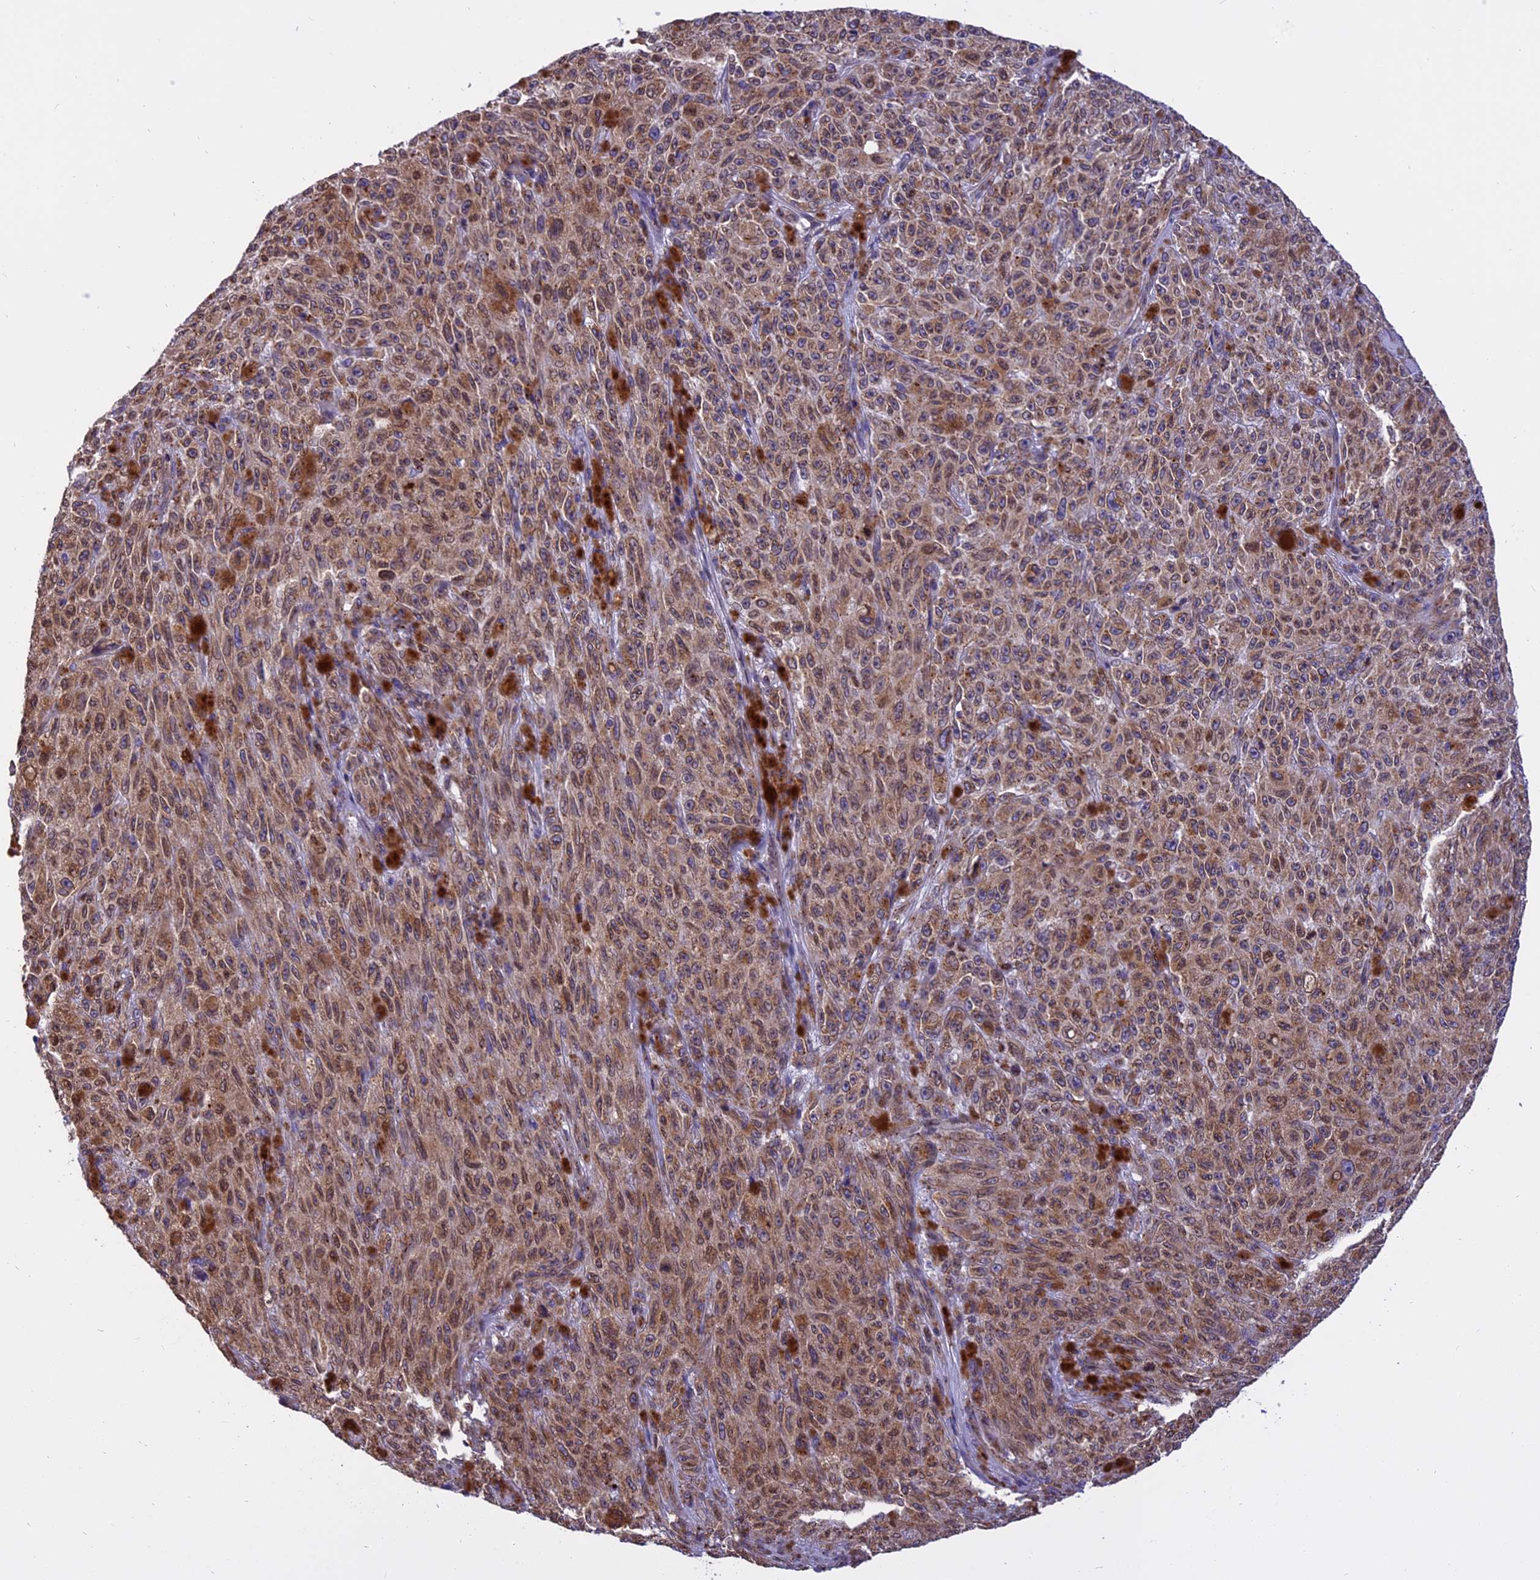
{"staining": {"intensity": "moderate", "quantity": ">75%", "location": "cytoplasmic/membranous,nuclear"}, "tissue": "melanoma", "cell_type": "Tumor cells", "image_type": "cancer", "snomed": [{"axis": "morphology", "description": "Malignant melanoma, NOS"}, {"axis": "topography", "description": "Skin"}], "caption": "Immunohistochemical staining of human melanoma displays medium levels of moderate cytoplasmic/membranous and nuclear protein positivity in about >75% of tumor cells.", "gene": "CHMP2A", "patient": {"sex": "female", "age": 82}}